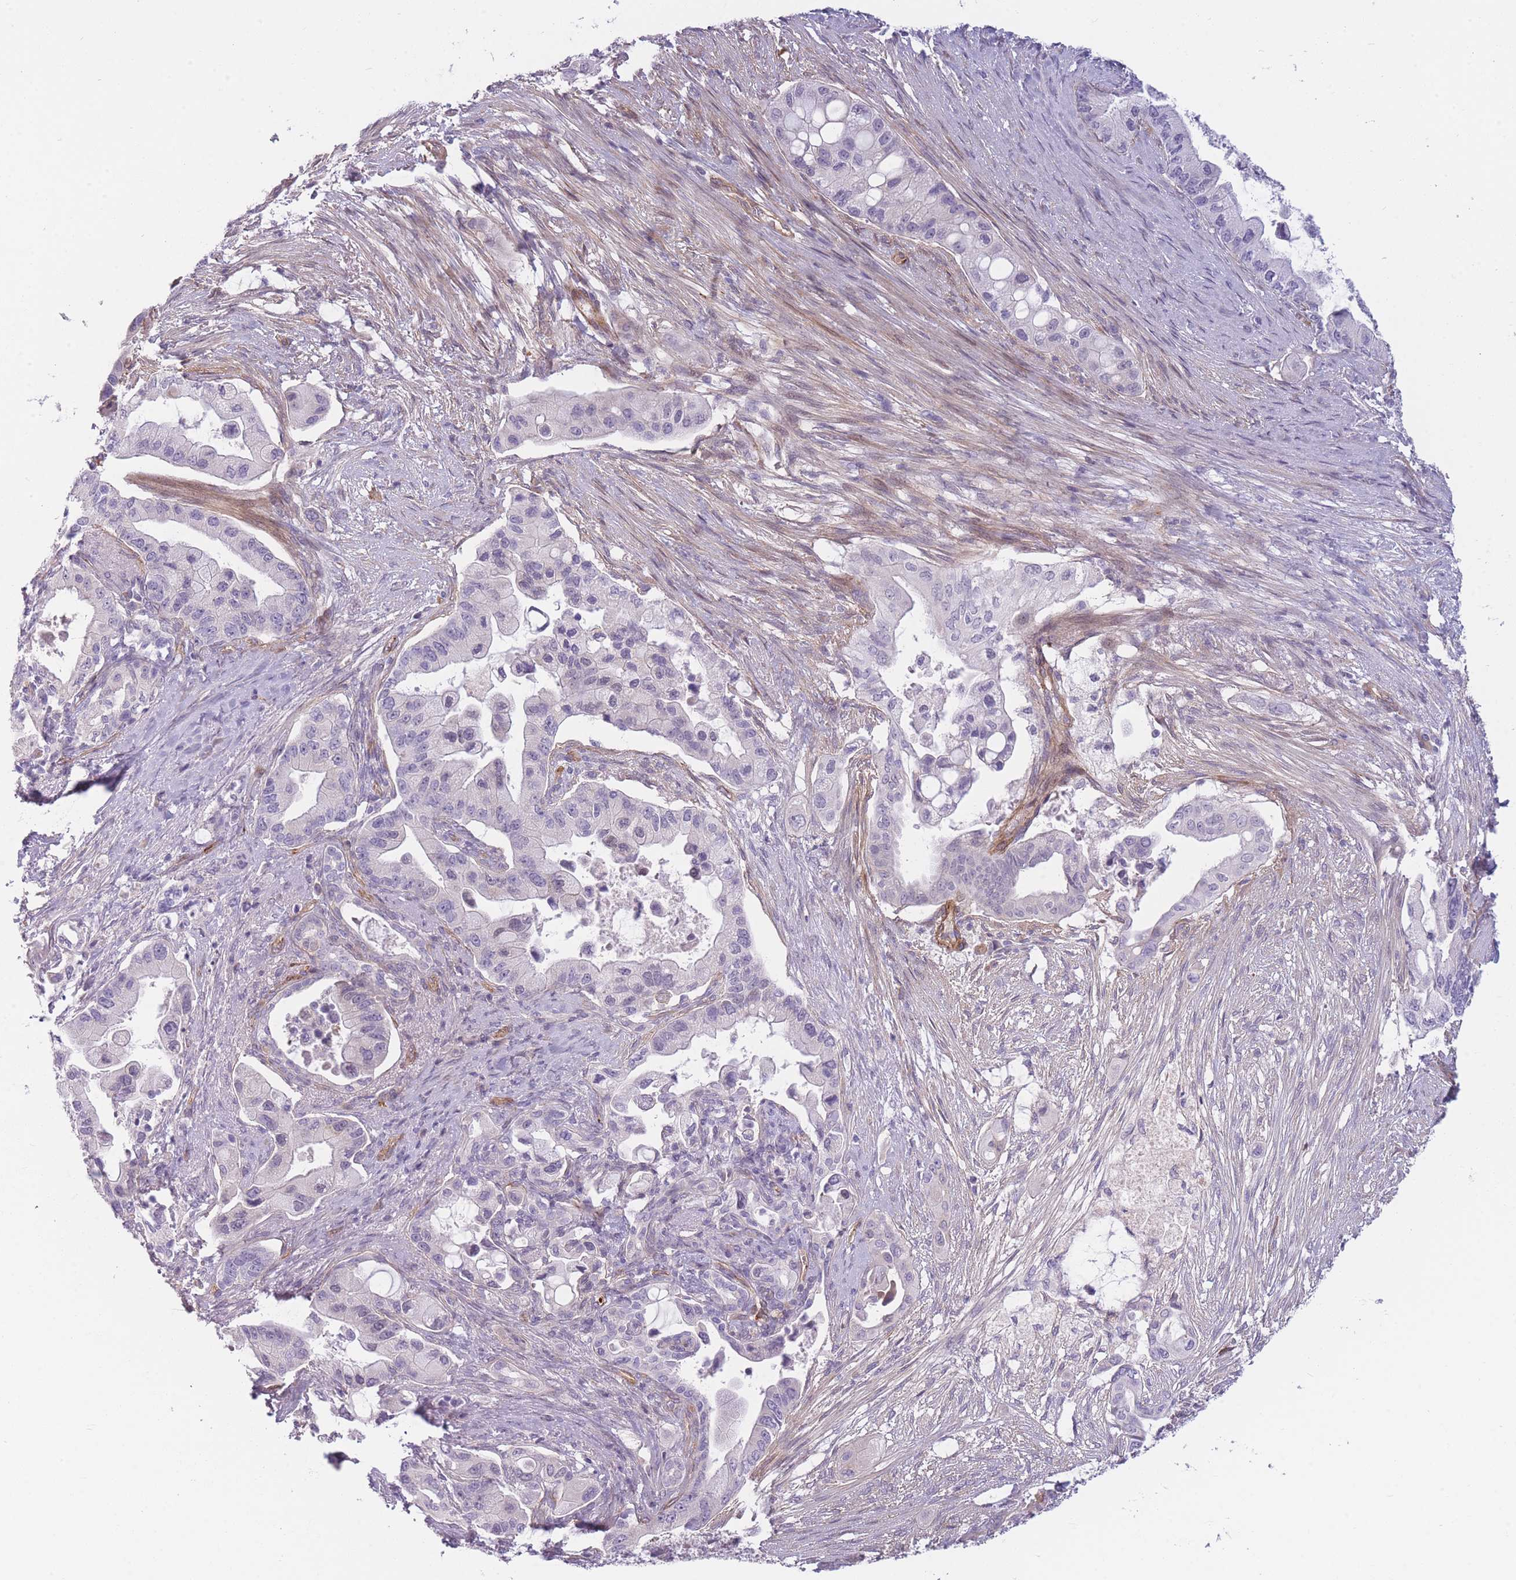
{"staining": {"intensity": "negative", "quantity": "none", "location": "none"}, "tissue": "pancreatic cancer", "cell_type": "Tumor cells", "image_type": "cancer", "snomed": [{"axis": "morphology", "description": "Adenocarcinoma, NOS"}, {"axis": "topography", "description": "Pancreas"}], "caption": "High power microscopy histopathology image of an immunohistochemistry image of pancreatic cancer, revealing no significant expression in tumor cells.", "gene": "SLC7A6", "patient": {"sex": "male", "age": 57}}